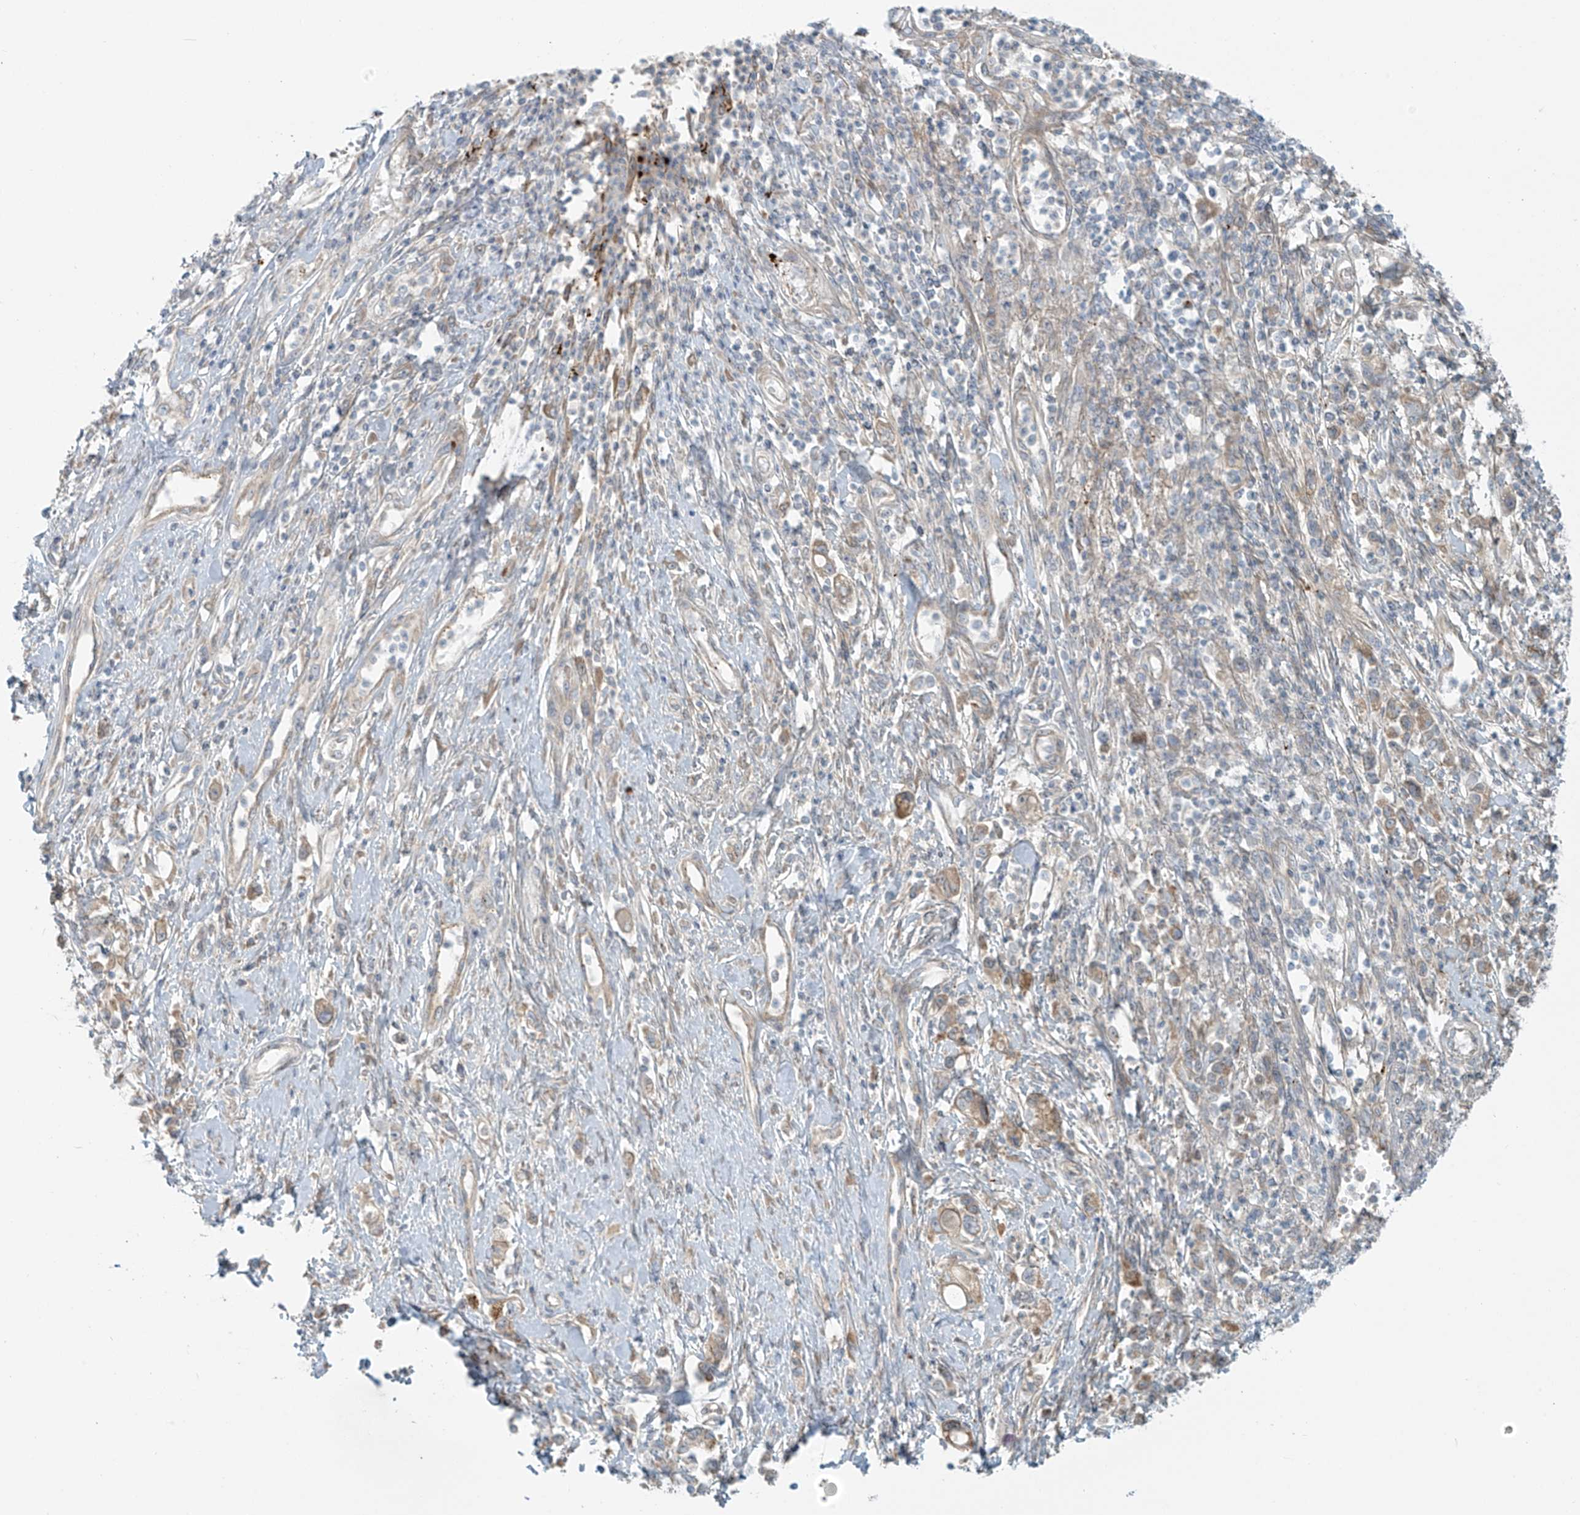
{"staining": {"intensity": "moderate", "quantity": "25%-75%", "location": "cytoplasmic/membranous"}, "tissue": "stomach cancer", "cell_type": "Tumor cells", "image_type": "cancer", "snomed": [{"axis": "morphology", "description": "Adenocarcinoma, NOS"}, {"axis": "topography", "description": "Stomach"}], "caption": "Immunohistochemical staining of human stomach adenocarcinoma reveals medium levels of moderate cytoplasmic/membranous positivity in about 25%-75% of tumor cells. The staining is performed using DAB (3,3'-diaminobenzidine) brown chromogen to label protein expression. The nuclei are counter-stained blue using hematoxylin.", "gene": "LZTS3", "patient": {"sex": "female", "age": 76}}